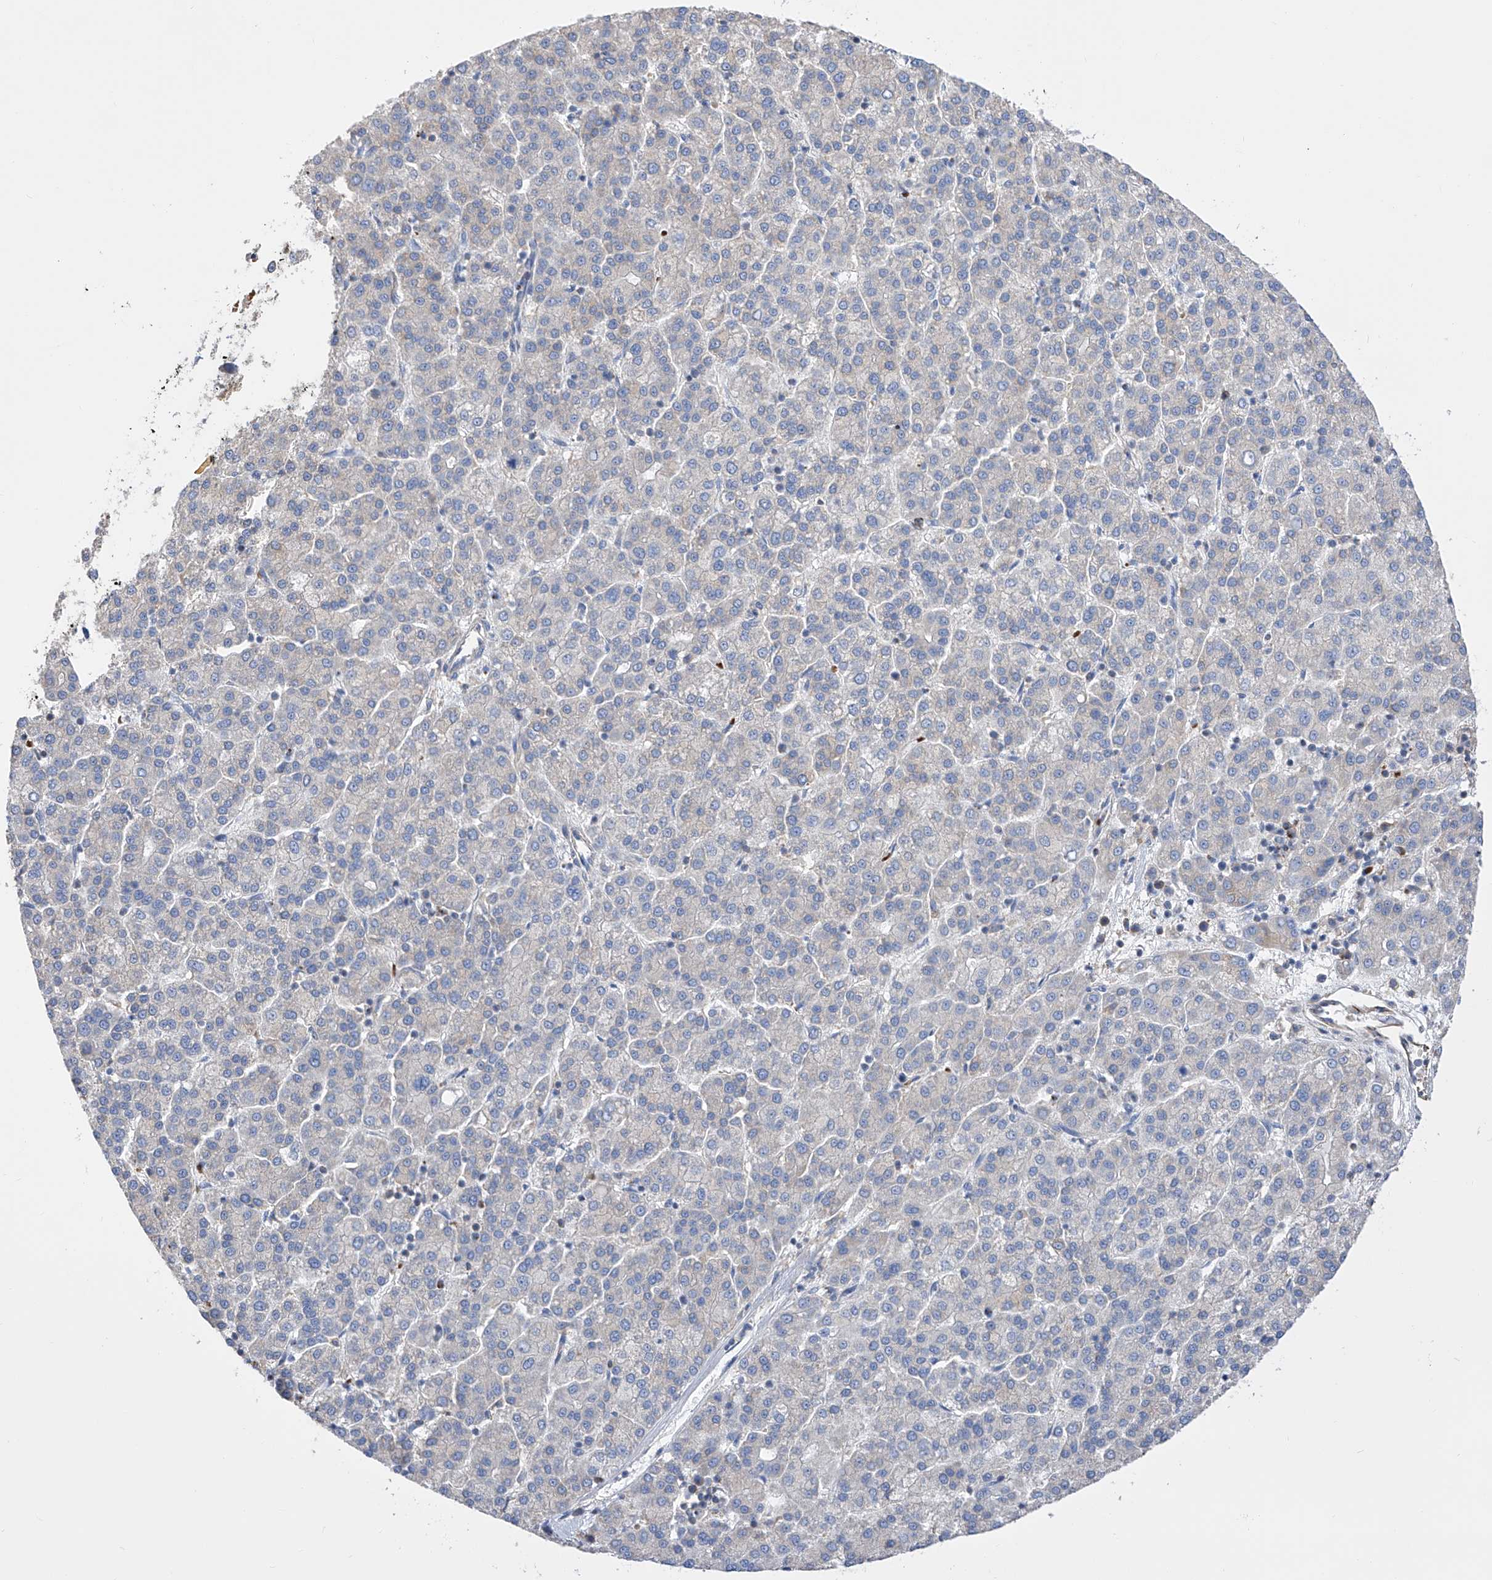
{"staining": {"intensity": "negative", "quantity": "none", "location": "none"}, "tissue": "liver cancer", "cell_type": "Tumor cells", "image_type": "cancer", "snomed": [{"axis": "morphology", "description": "Carcinoma, Hepatocellular, NOS"}, {"axis": "topography", "description": "Liver"}], "caption": "Tumor cells show no significant protein positivity in hepatocellular carcinoma (liver).", "gene": "NFATC4", "patient": {"sex": "female", "age": 58}}